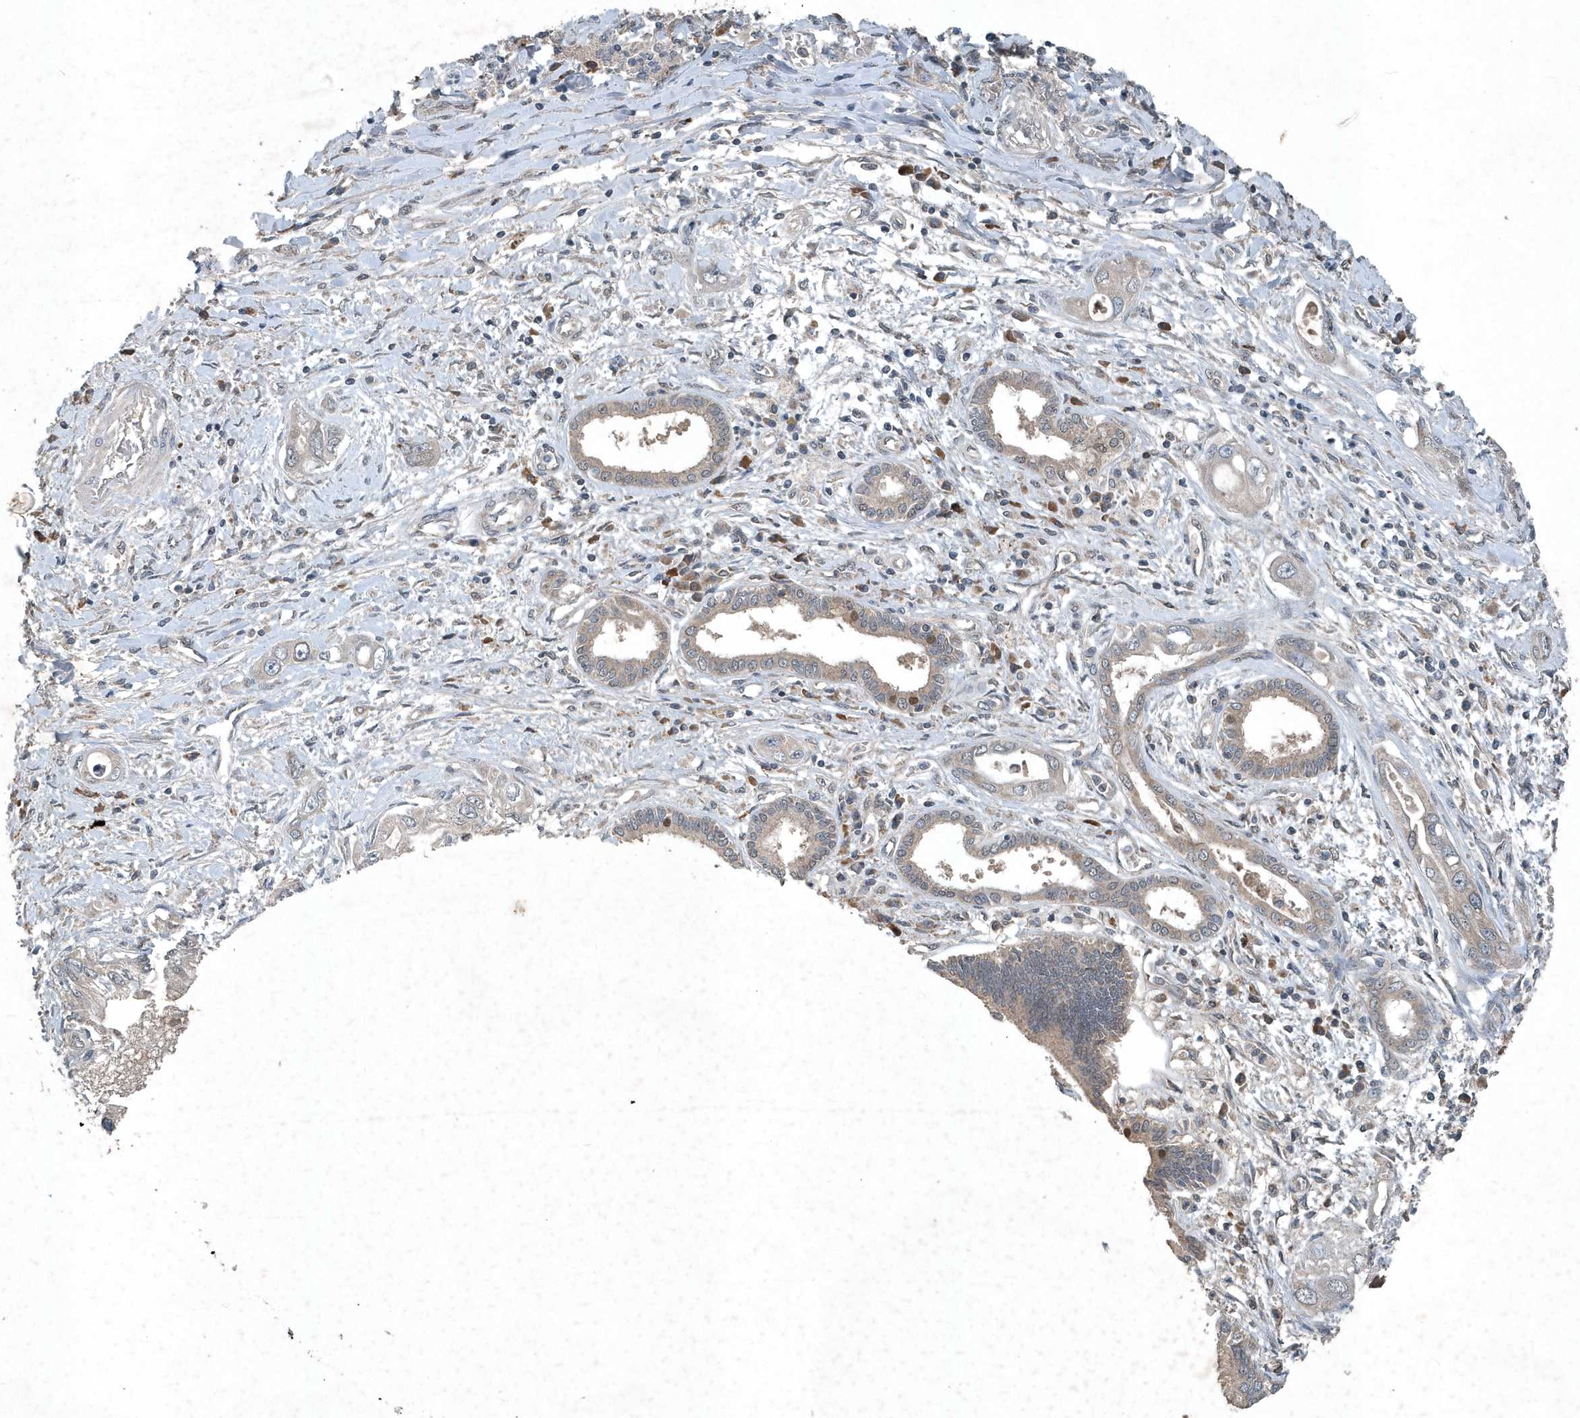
{"staining": {"intensity": "moderate", "quantity": "<25%", "location": "cytoplasmic/membranous"}, "tissue": "pancreatic cancer", "cell_type": "Tumor cells", "image_type": "cancer", "snomed": [{"axis": "morphology", "description": "Inflammation, NOS"}, {"axis": "morphology", "description": "Adenocarcinoma, NOS"}, {"axis": "topography", "description": "Pancreas"}], "caption": "Approximately <25% of tumor cells in human pancreatic adenocarcinoma exhibit moderate cytoplasmic/membranous protein staining as visualized by brown immunohistochemical staining.", "gene": "SCFD2", "patient": {"sex": "female", "age": 56}}